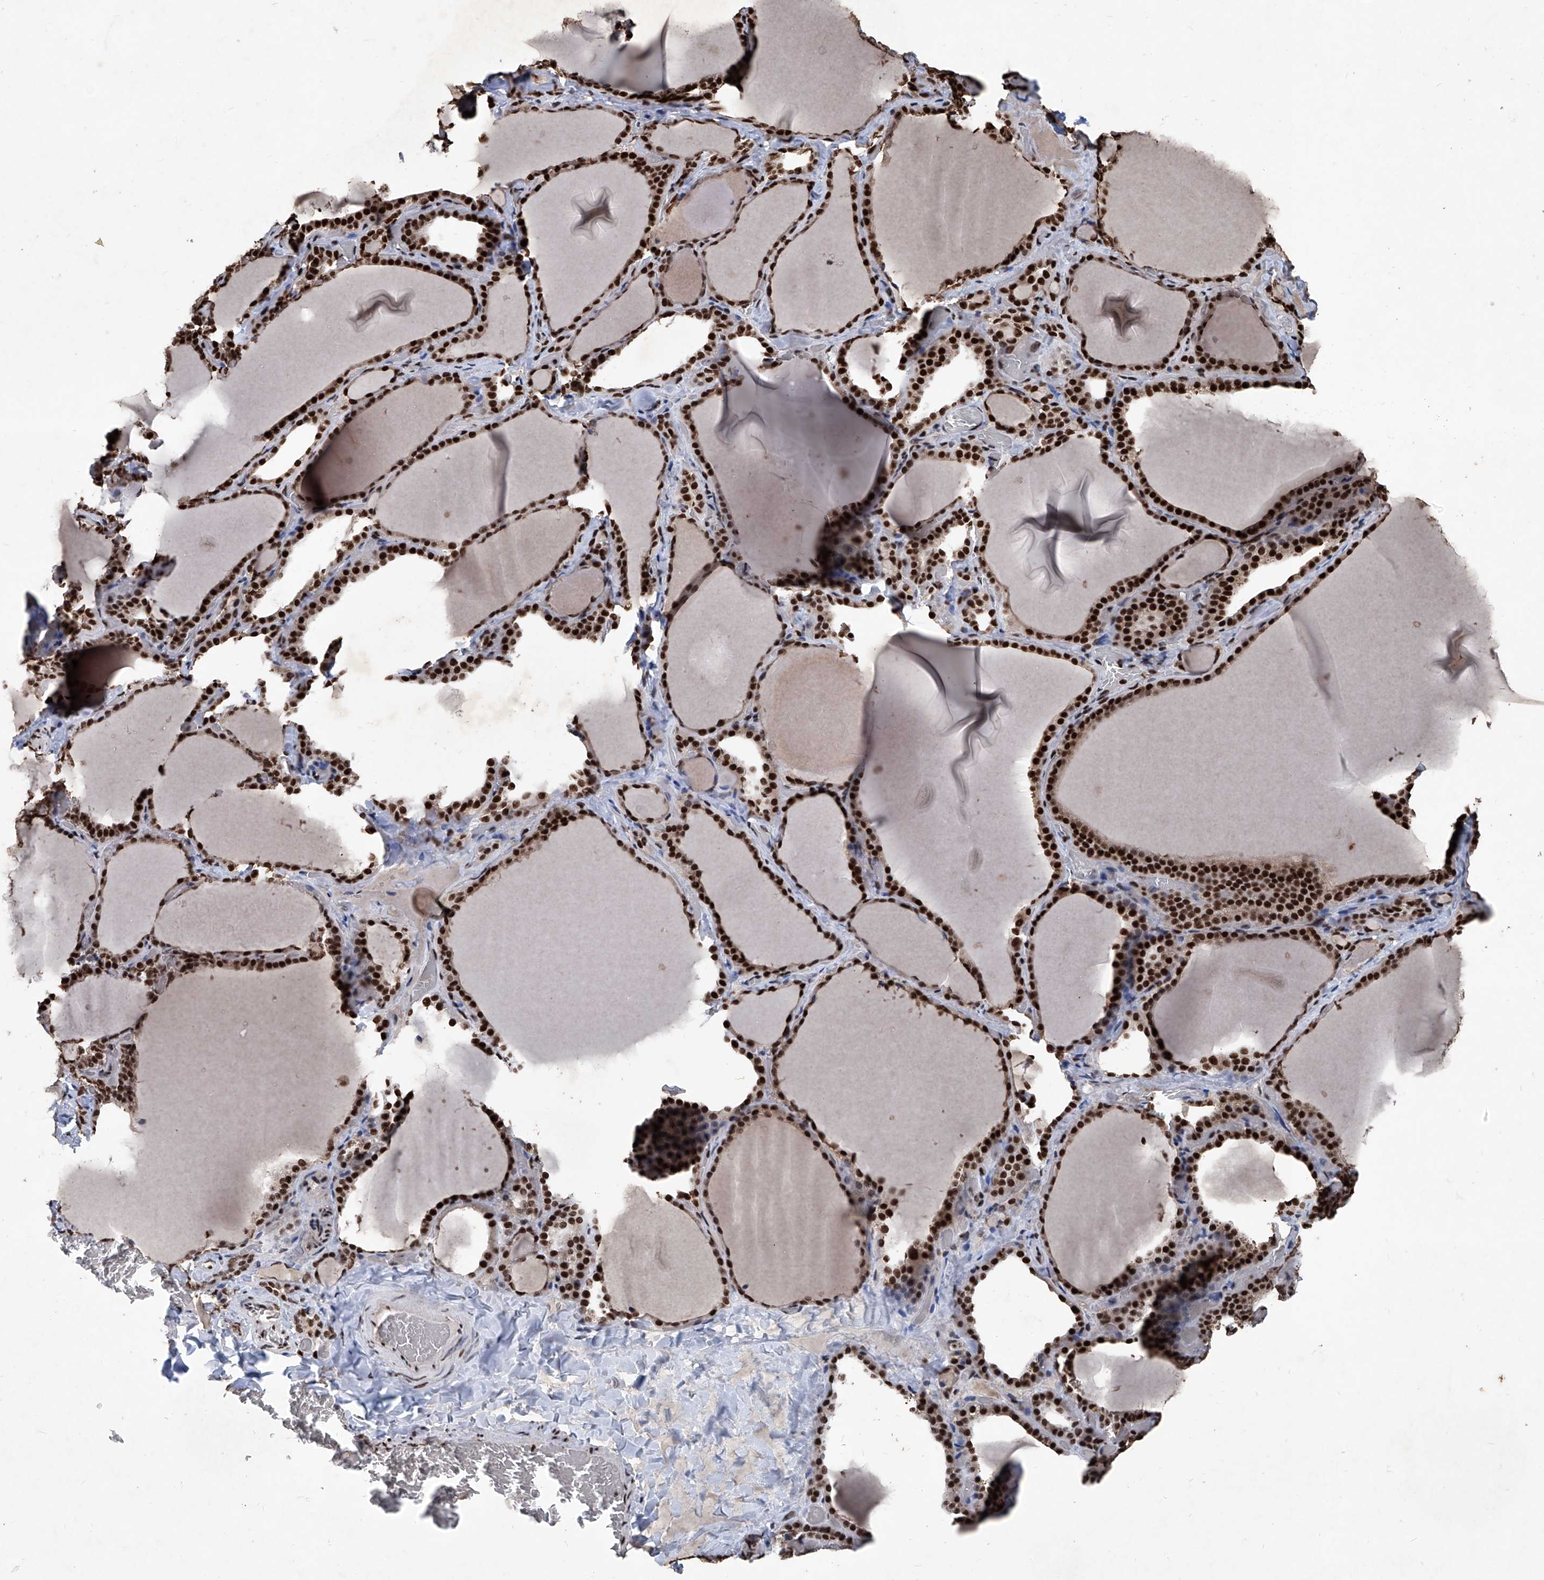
{"staining": {"intensity": "strong", "quantity": ">75%", "location": "nuclear"}, "tissue": "thyroid gland", "cell_type": "Glandular cells", "image_type": "normal", "snomed": [{"axis": "morphology", "description": "Normal tissue, NOS"}, {"axis": "topography", "description": "Thyroid gland"}], "caption": "An IHC image of unremarkable tissue is shown. Protein staining in brown highlights strong nuclear positivity in thyroid gland within glandular cells. Using DAB (3,3'-diaminobenzidine) (brown) and hematoxylin (blue) stains, captured at high magnification using brightfield microscopy.", "gene": "DDX39B", "patient": {"sex": "female", "age": 22}}